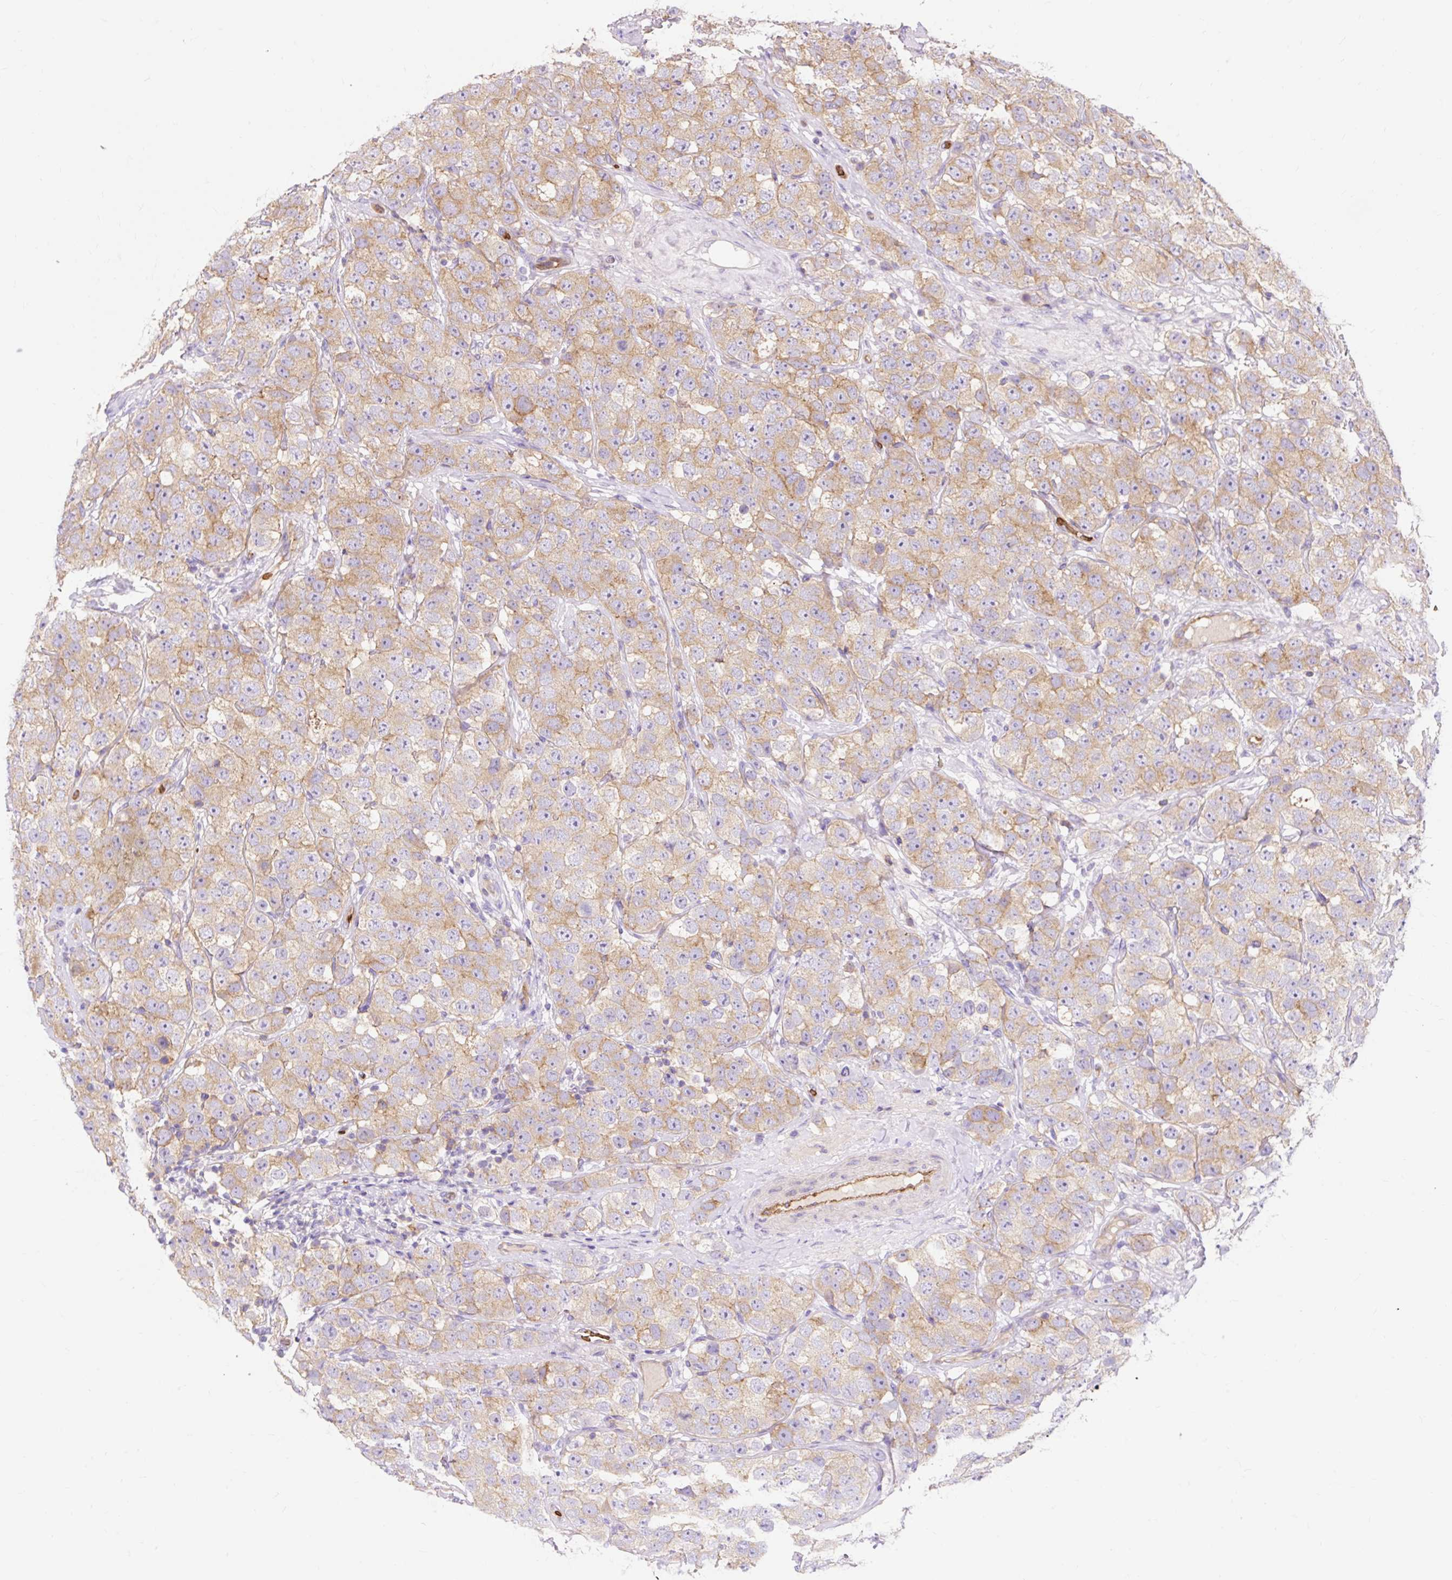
{"staining": {"intensity": "weak", "quantity": ">75%", "location": "cytoplasmic/membranous"}, "tissue": "testis cancer", "cell_type": "Tumor cells", "image_type": "cancer", "snomed": [{"axis": "morphology", "description": "Seminoma, NOS"}, {"axis": "topography", "description": "Testis"}], "caption": "Tumor cells show low levels of weak cytoplasmic/membranous positivity in approximately >75% of cells in seminoma (testis). (DAB (3,3'-diaminobenzidine) = brown stain, brightfield microscopy at high magnification).", "gene": "HIP1R", "patient": {"sex": "male", "age": 28}}